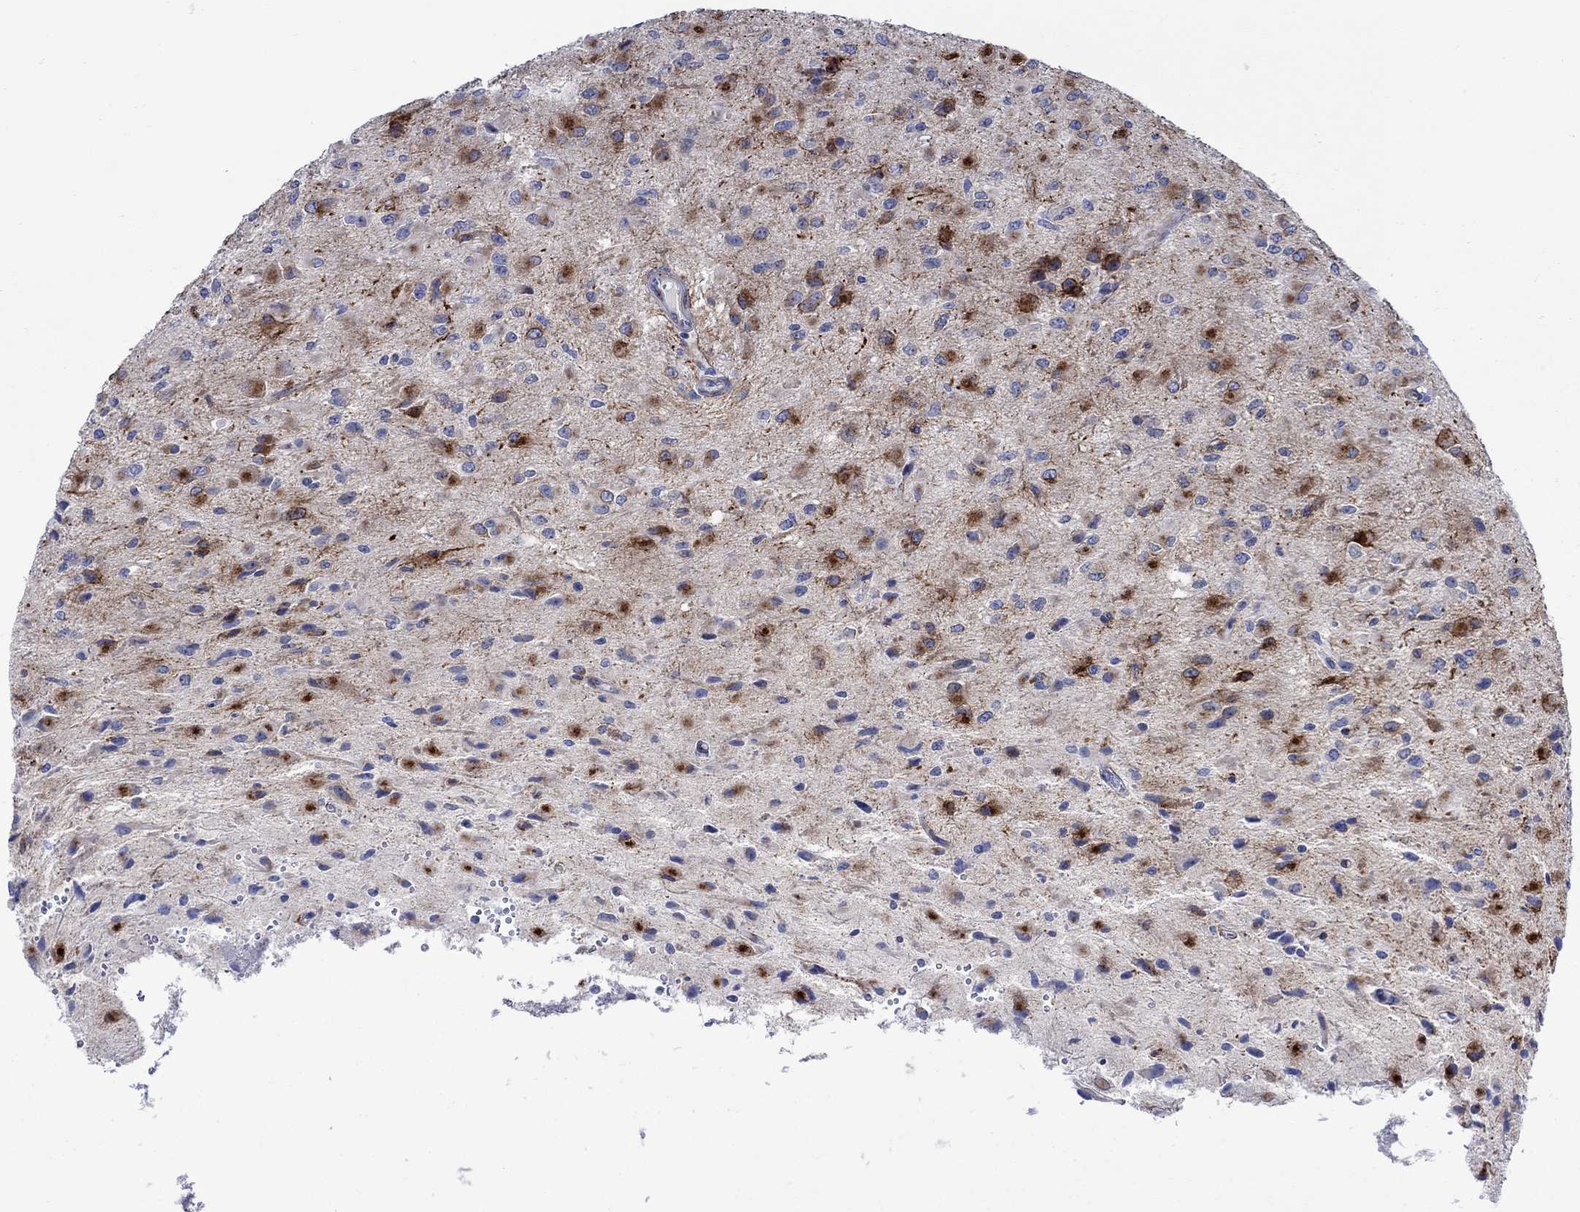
{"staining": {"intensity": "strong", "quantity": ">75%", "location": "cytoplasmic/membranous"}, "tissue": "glioma", "cell_type": "Tumor cells", "image_type": "cancer", "snomed": [{"axis": "morphology", "description": "Glioma, malignant, High grade"}, {"axis": "topography", "description": "Cerebral cortex"}], "caption": "Protein staining reveals strong cytoplasmic/membranous positivity in approximately >75% of tumor cells in malignant glioma (high-grade). The staining was performed using DAB, with brown indicating positive protein expression. Nuclei are stained blue with hematoxylin.", "gene": "KSR2", "patient": {"sex": "male", "age": 35}}